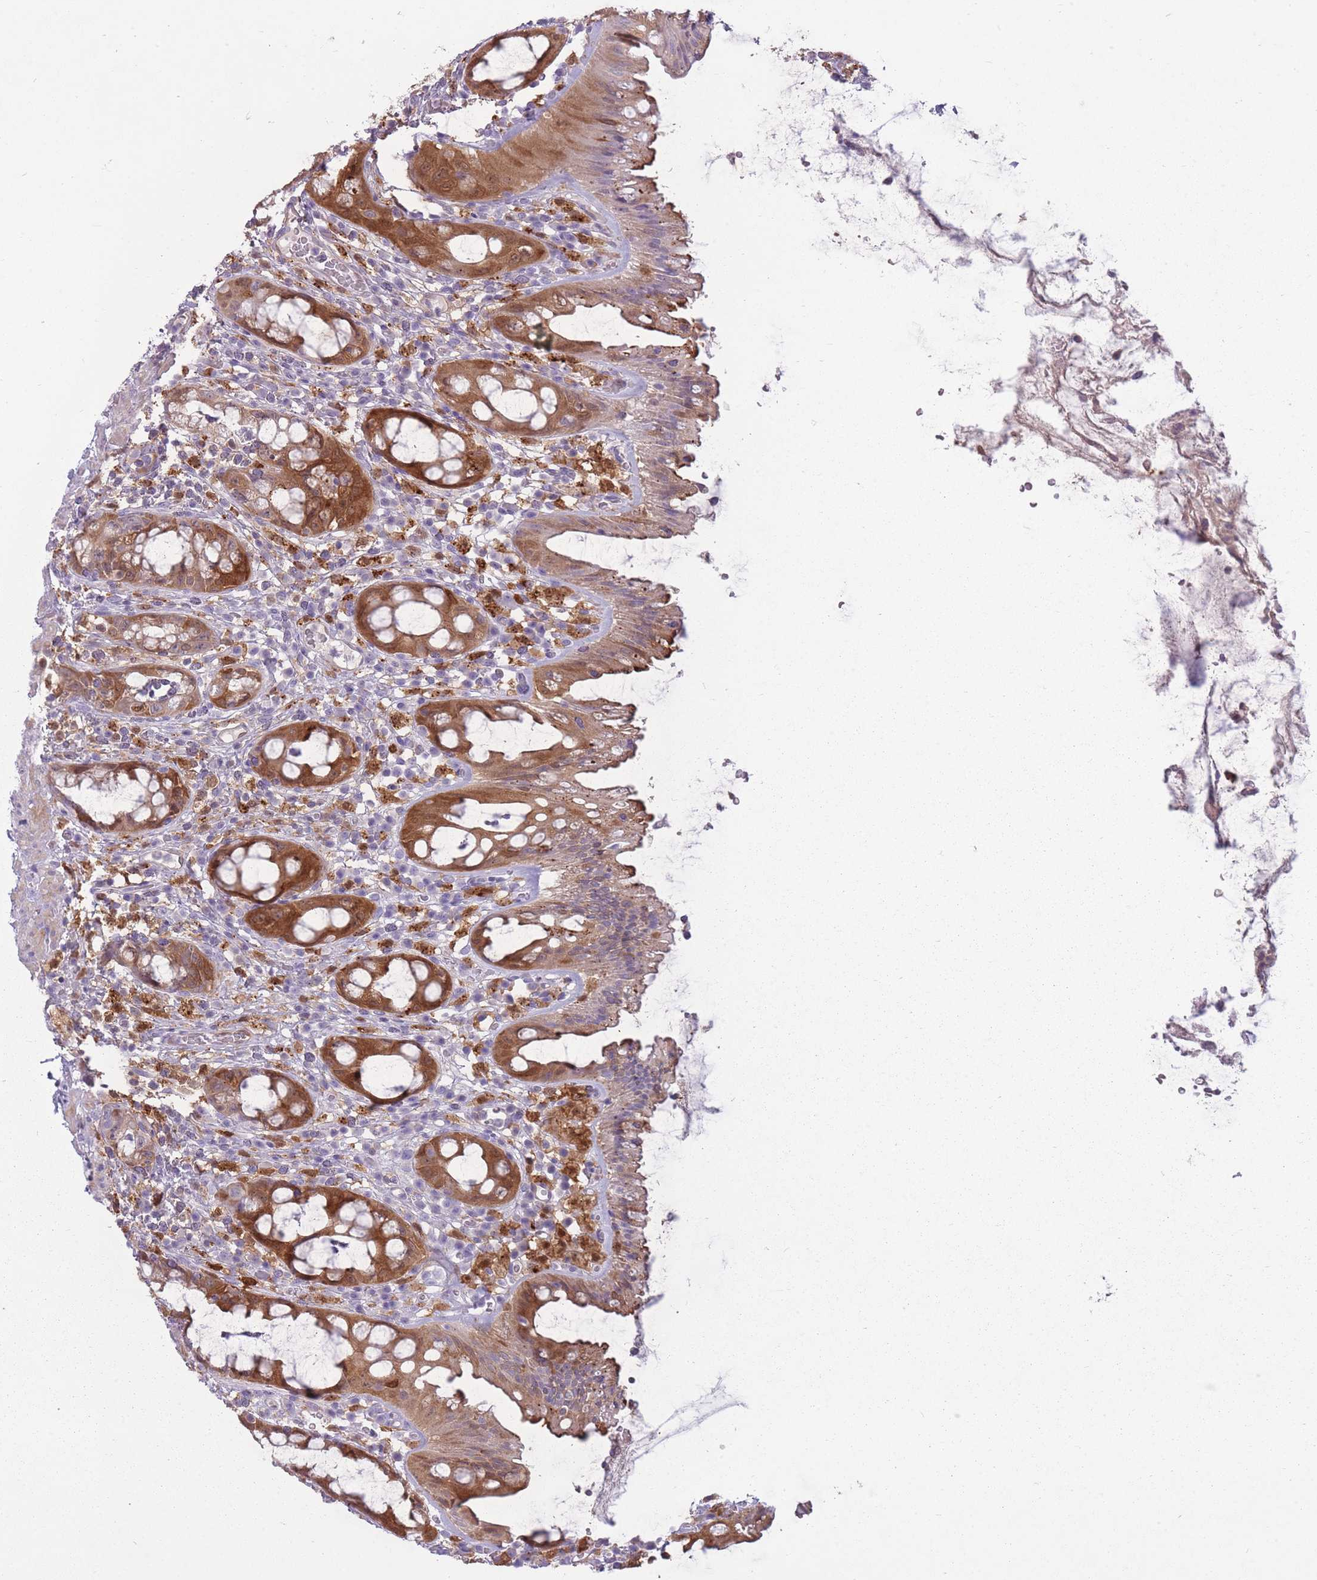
{"staining": {"intensity": "strong", "quantity": ">75%", "location": "cytoplasmic/membranous,nuclear"}, "tissue": "rectum", "cell_type": "Glandular cells", "image_type": "normal", "snomed": [{"axis": "morphology", "description": "Normal tissue, NOS"}, {"axis": "topography", "description": "Rectum"}], "caption": "Glandular cells demonstrate strong cytoplasmic/membranous,nuclear expression in approximately >75% of cells in normal rectum. Immunohistochemistry (ihc) stains the protein in brown and the nuclei are stained blue.", "gene": "LGALS9B", "patient": {"sex": "female", "age": 57}}